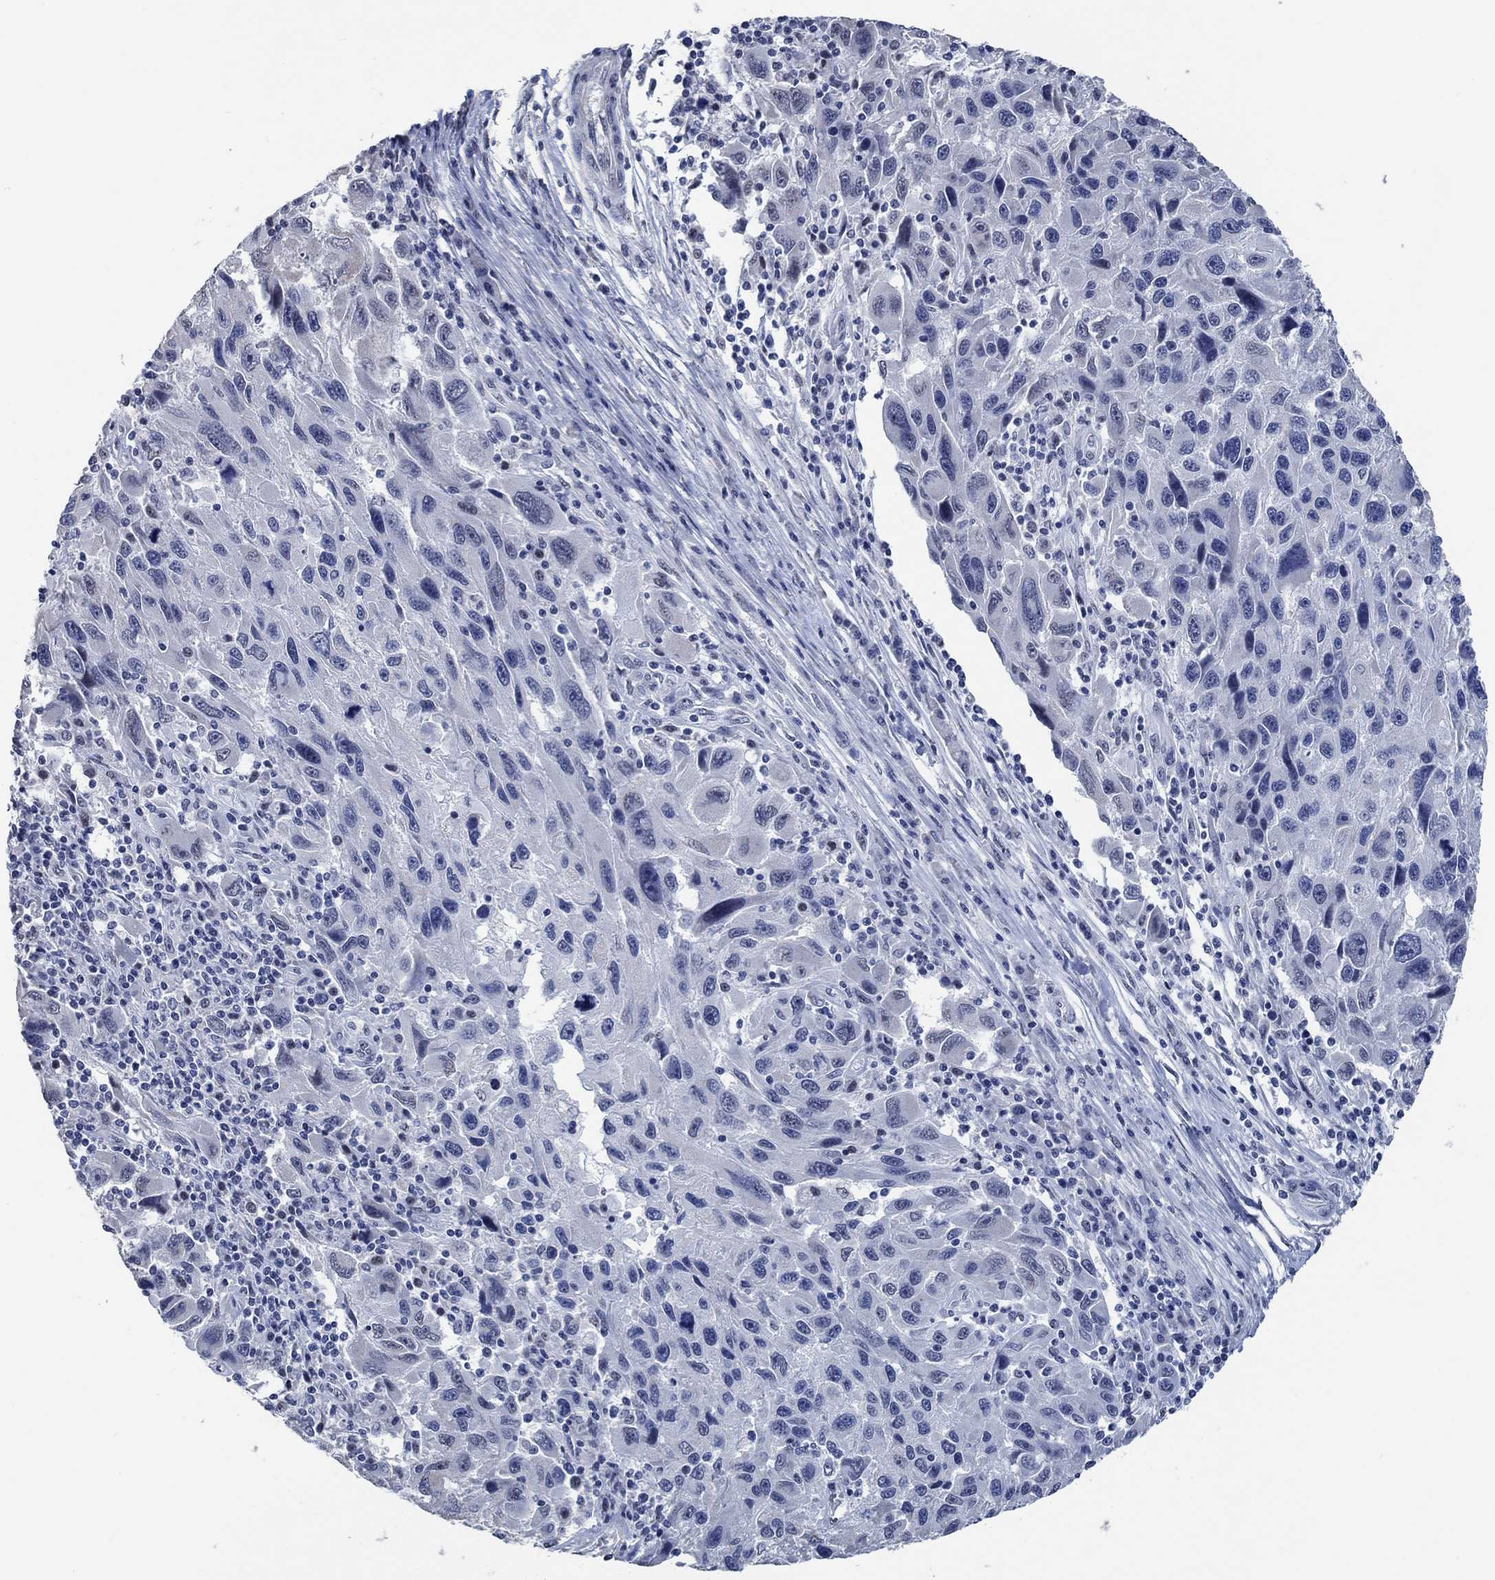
{"staining": {"intensity": "negative", "quantity": "none", "location": "none"}, "tissue": "melanoma", "cell_type": "Tumor cells", "image_type": "cancer", "snomed": [{"axis": "morphology", "description": "Malignant melanoma, NOS"}, {"axis": "topography", "description": "Skin"}], "caption": "Histopathology image shows no protein expression in tumor cells of melanoma tissue. Brightfield microscopy of immunohistochemistry (IHC) stained with DAB (brown) and hematoxylin (blue), captured at high magnification.", "gene": "OBSCN", "patient": {"sex": "male", "age": 53}}